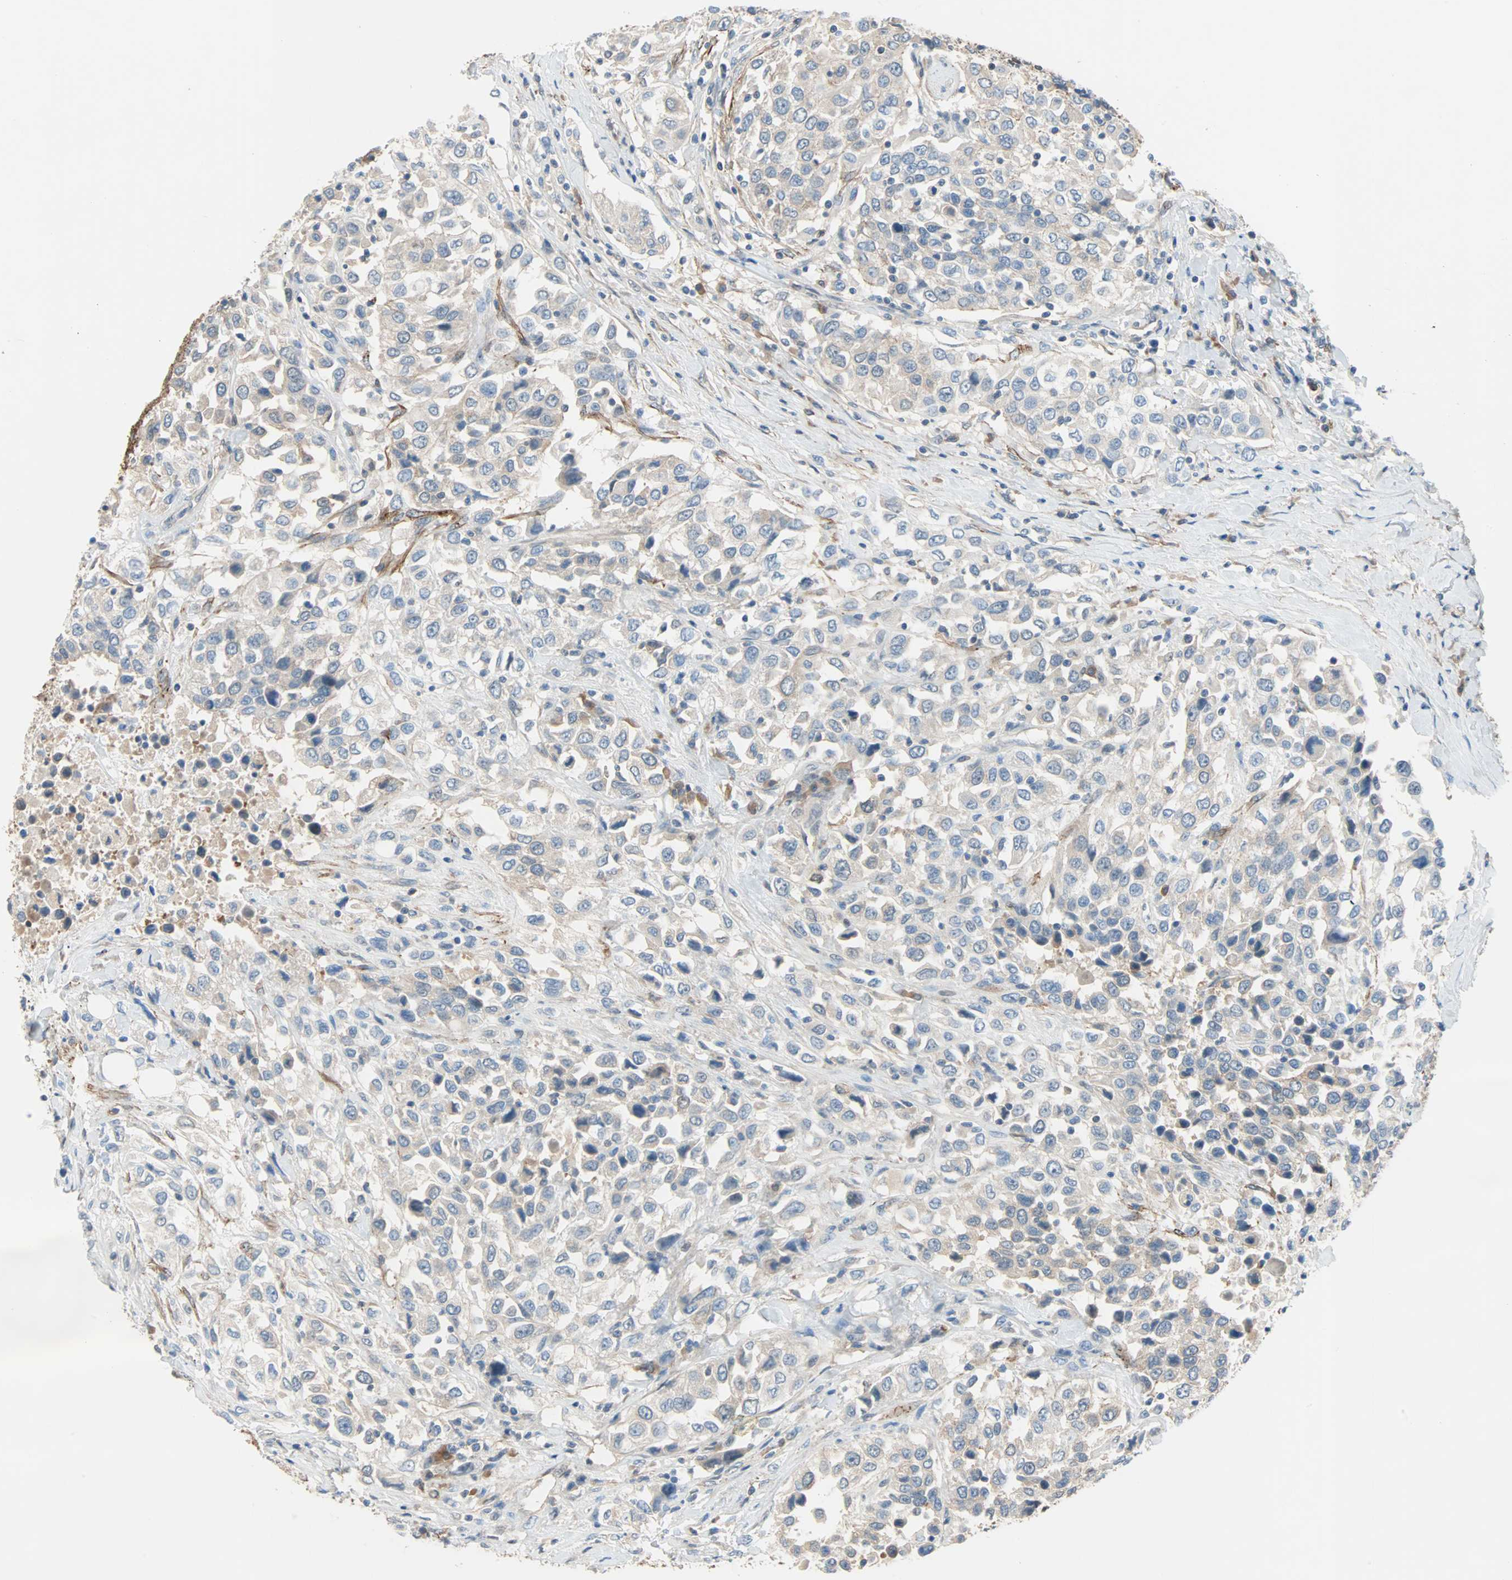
{"staining": {"intensity": "weak", "quantity": "25%-75%", "location": "cytoplasmic/membranous"}, "tissue": "urothelial cancer", "cell_type": "Tumor cells", "image_type": "cancer", "snomed": [{"axis": "morphology", "description": "Urothelial carcinoma, High grade"}, {"axis": "topography", "description": "Urinary bladder"}], "caption": "High-power microscopy captured an immunohistochemistry (IHC) photomicrograph of high-grade urothelial carcinoma, revealing weak cytoplasmic/membranous expression in approximately 25%-75% of tumor cells.", "gene": "TNFRSF12A", "patient": {"sex": "female", "age": 80}}